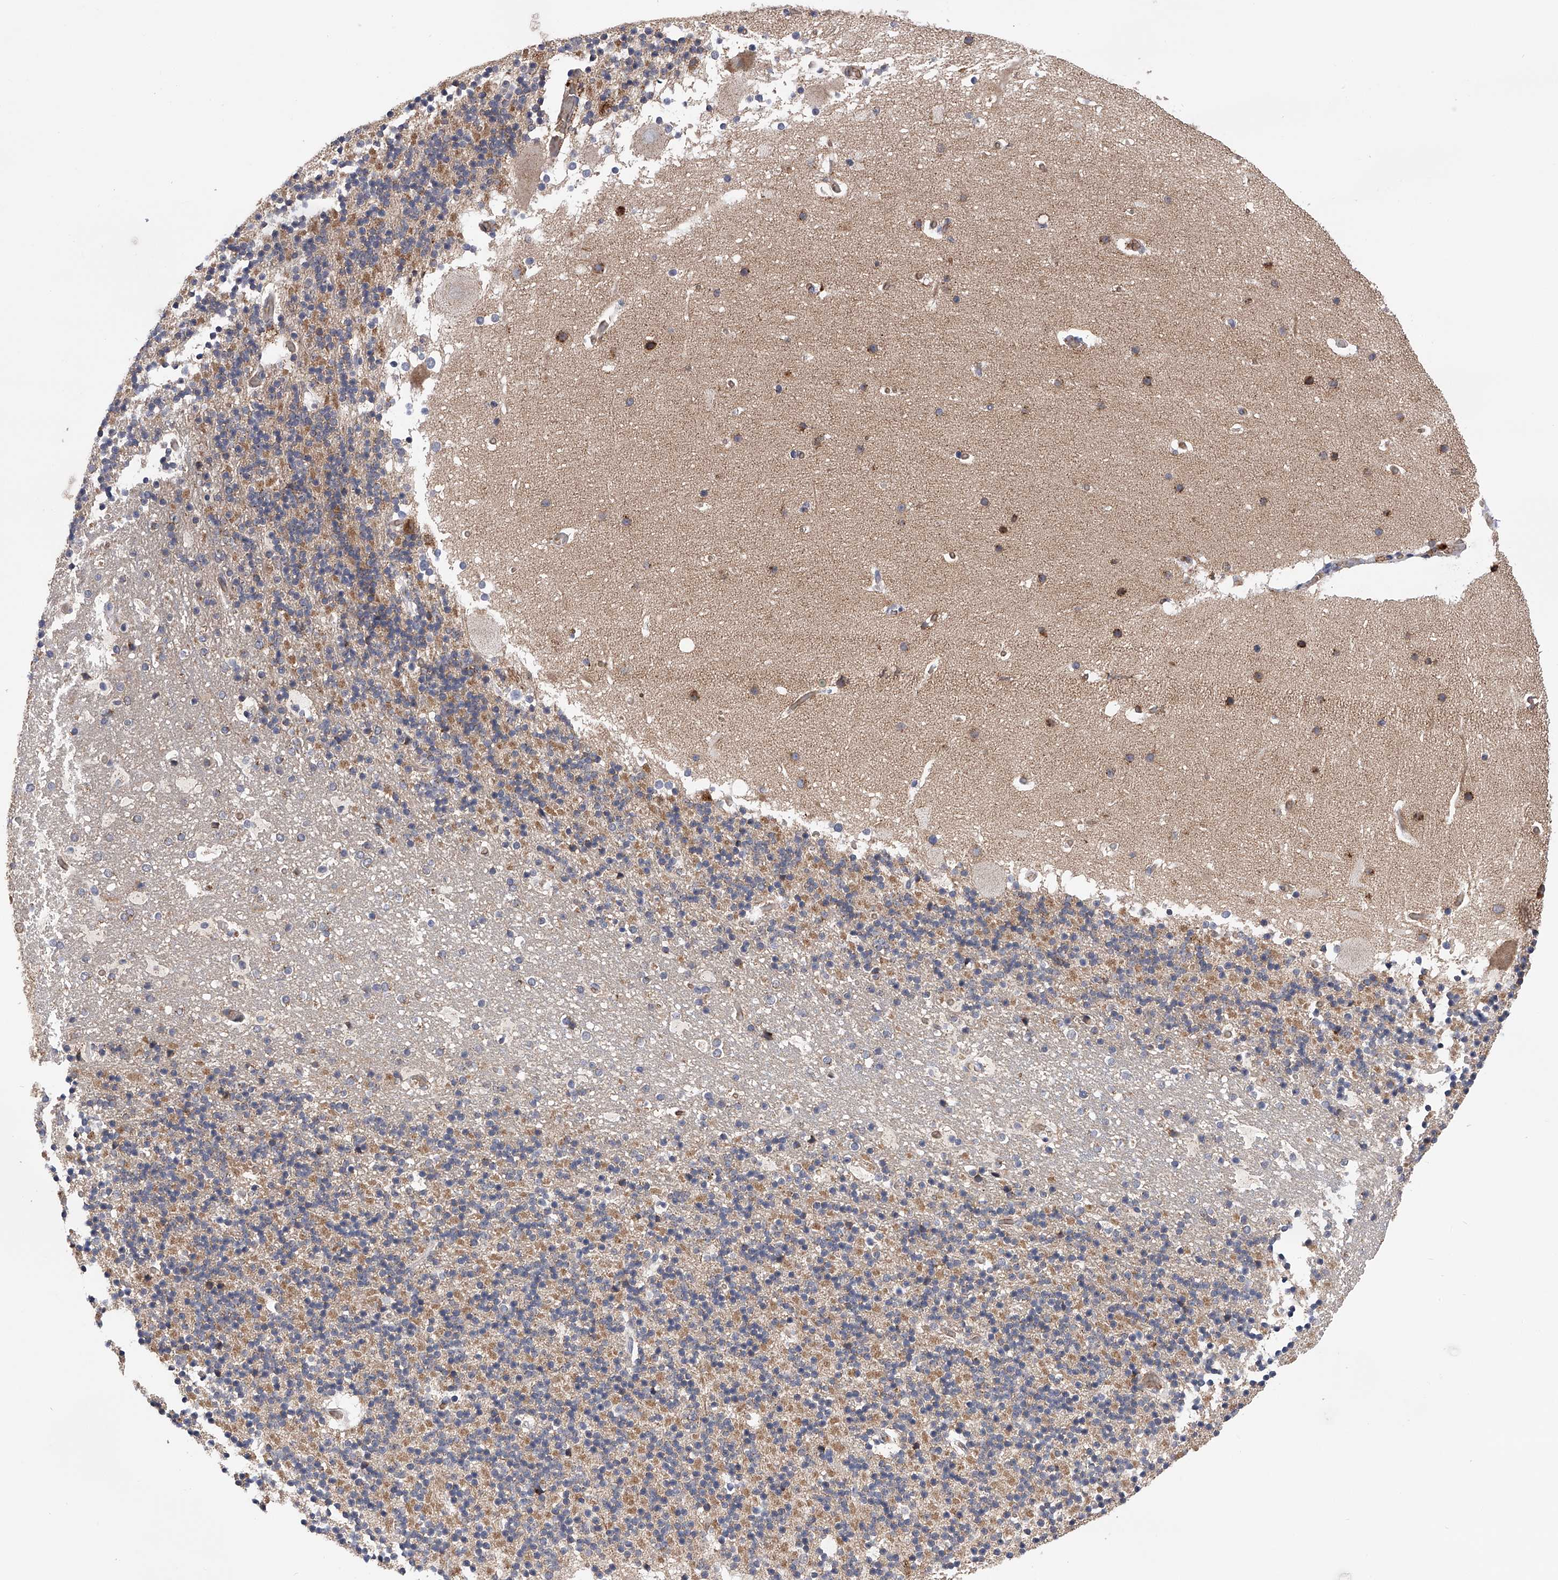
{"staining": {"intensity": "weak", "quantity": "<25%", "location": "cytoplasmic/membranous"}, "tissue": "cerebellum", "cell_type": "Cells in granular layer", "image_type": "normal", "snomed": [{"axis": "morphology", "description": "Normal tissue, NOS"}, {"axis": "topography", "description": "Cerebellum"}], "caption": "Cells in granular layer show no significant protein expression in benign cerebellum. (DAB (3,3'-diaminobenzidine) immunohistochemistry (IHC) visualized using brightfield microscopy, high magnification).", "gene": "SPOCK1", "patient": {"sex": "male", "age": 57}}